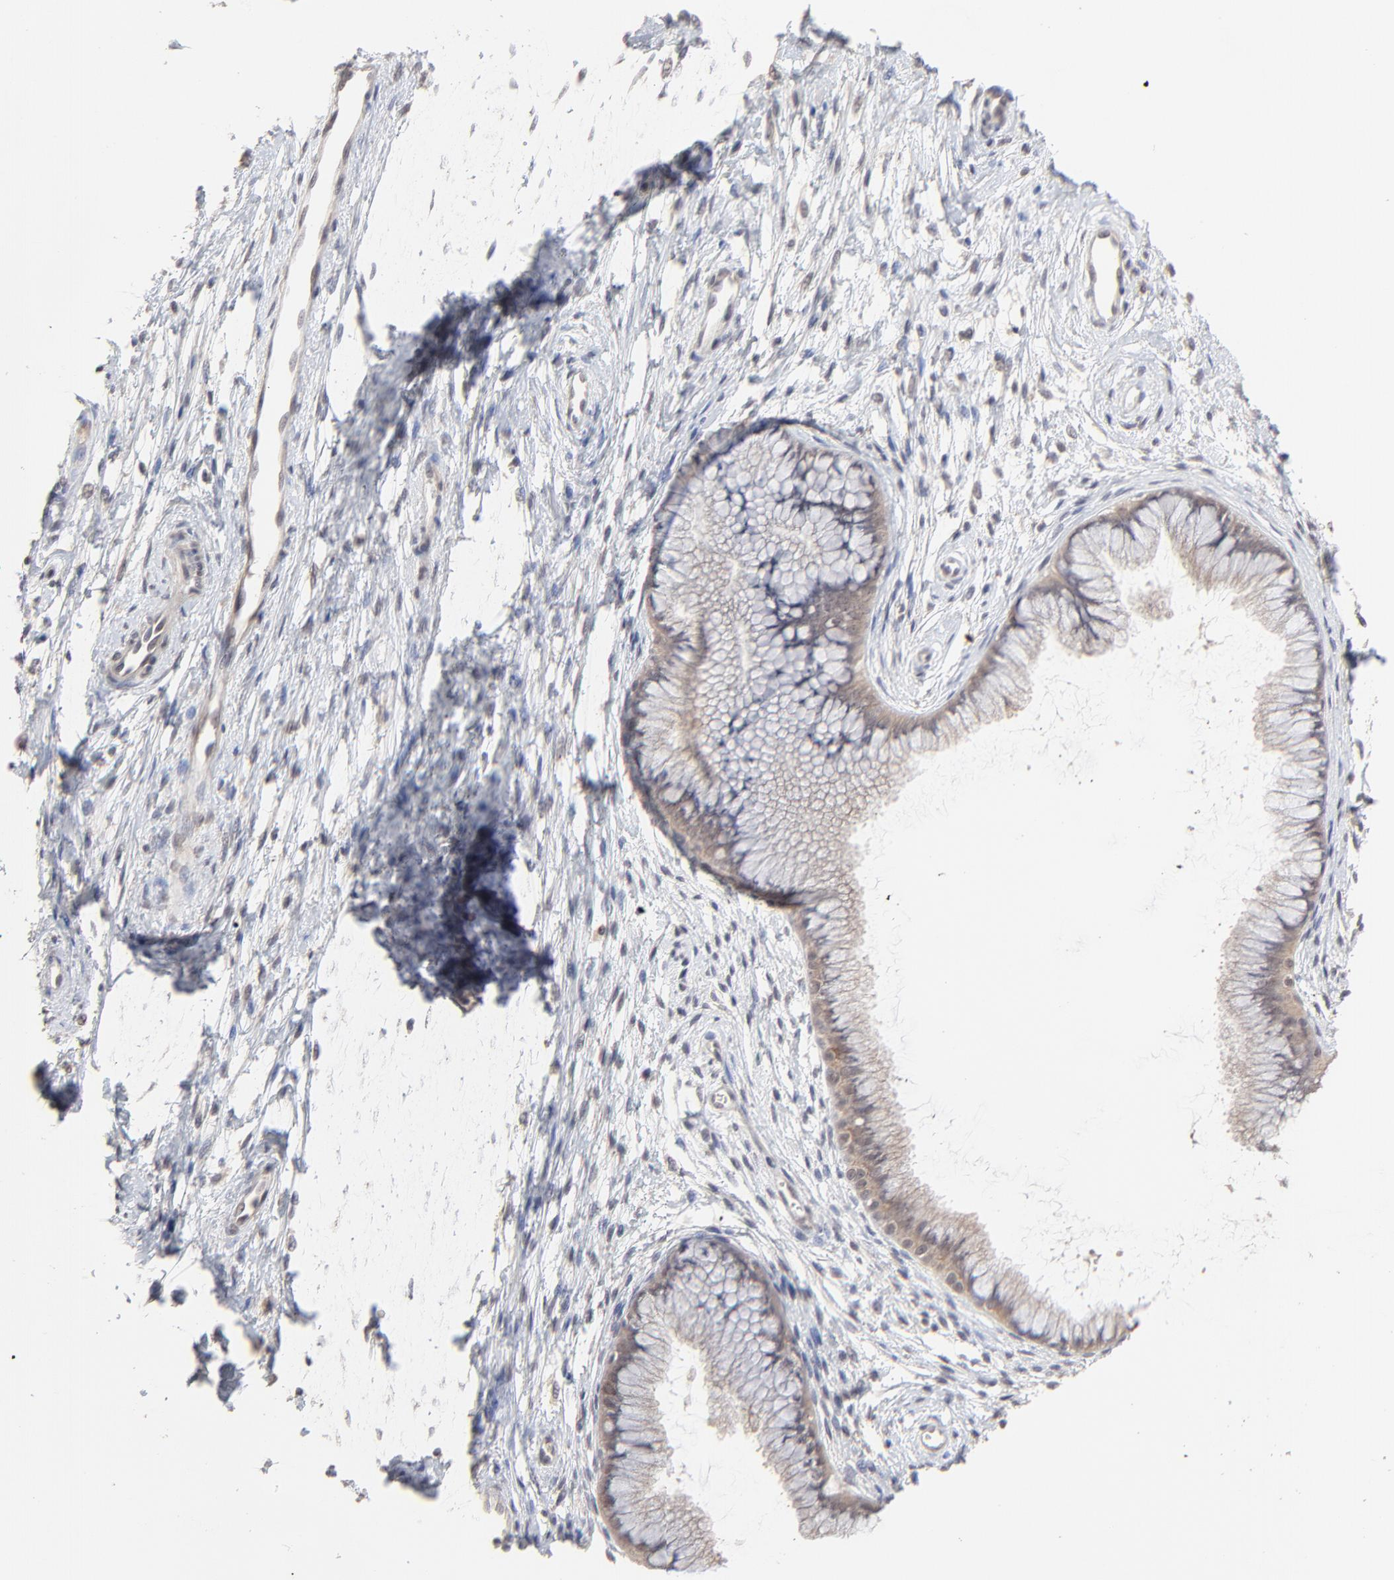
{"staining": {"intensity": "weak", "quantity": ">75%", "location": "cytoplasmic/membranous"}, "tissue": "cervix", "cell_type": "Glandular cells", "image_type": "normal", "snomed": [{"axis": "morphology", "description": "Normal tissue, NOS"}, {"axis": "topography", "description": "Cervix"}], "caption": "IHC histopathology image of normal cervix: human cervix stained using immunohistochemistry (IHC) demonstrates low levels of weak protein expression localized specifically in the cytoplasmic/membranous of glandular cells, appearing as a cytoplasmic/membranous brown color.", "gene": "FAM199X", "patient": {"sex": "female", "age": 39}}